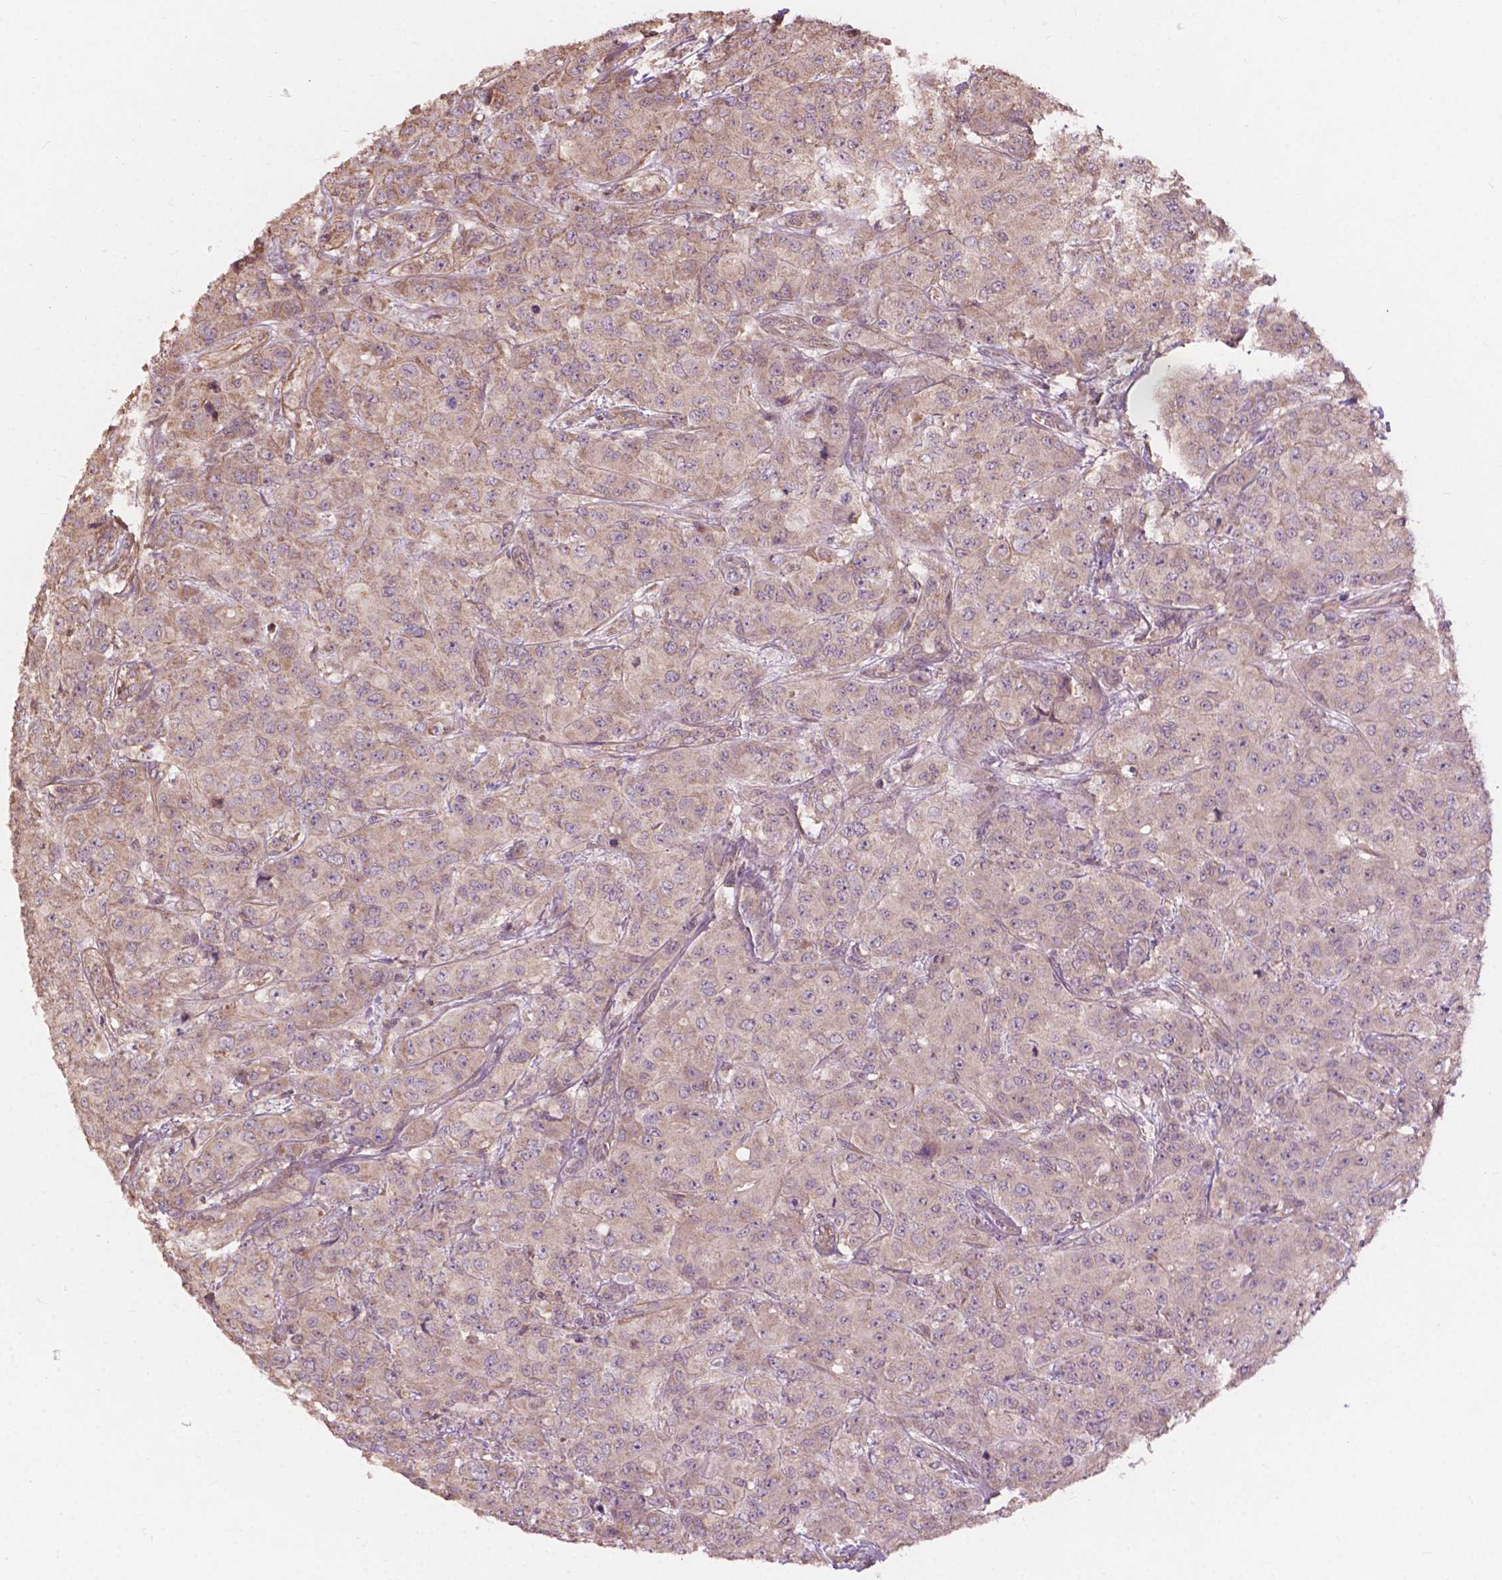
{"staining": {"intensity": "weak", "quantity": "25%-75%", "location": "cytoplasmic/membranous"}, "tissue": "breast cancer", "cell_type": "Tumor cells", "image_type": "cancer", "snomed": [{"axis": "morphology", "description": "Normal tissue, NOS"}, {"axis": "morphology", "description": "Duct carcinoma"}, {"axis": "topography", "description": "Breast"}], "caption": "Invasive ductal carcinoma (breast) stained with IHC reveals weak cytoplasmic/membranous positivity in approximately 25%-75% of tumor cells.", "gene": "CDC42BPA", "patient": {"sex": "female", "age": 43}}